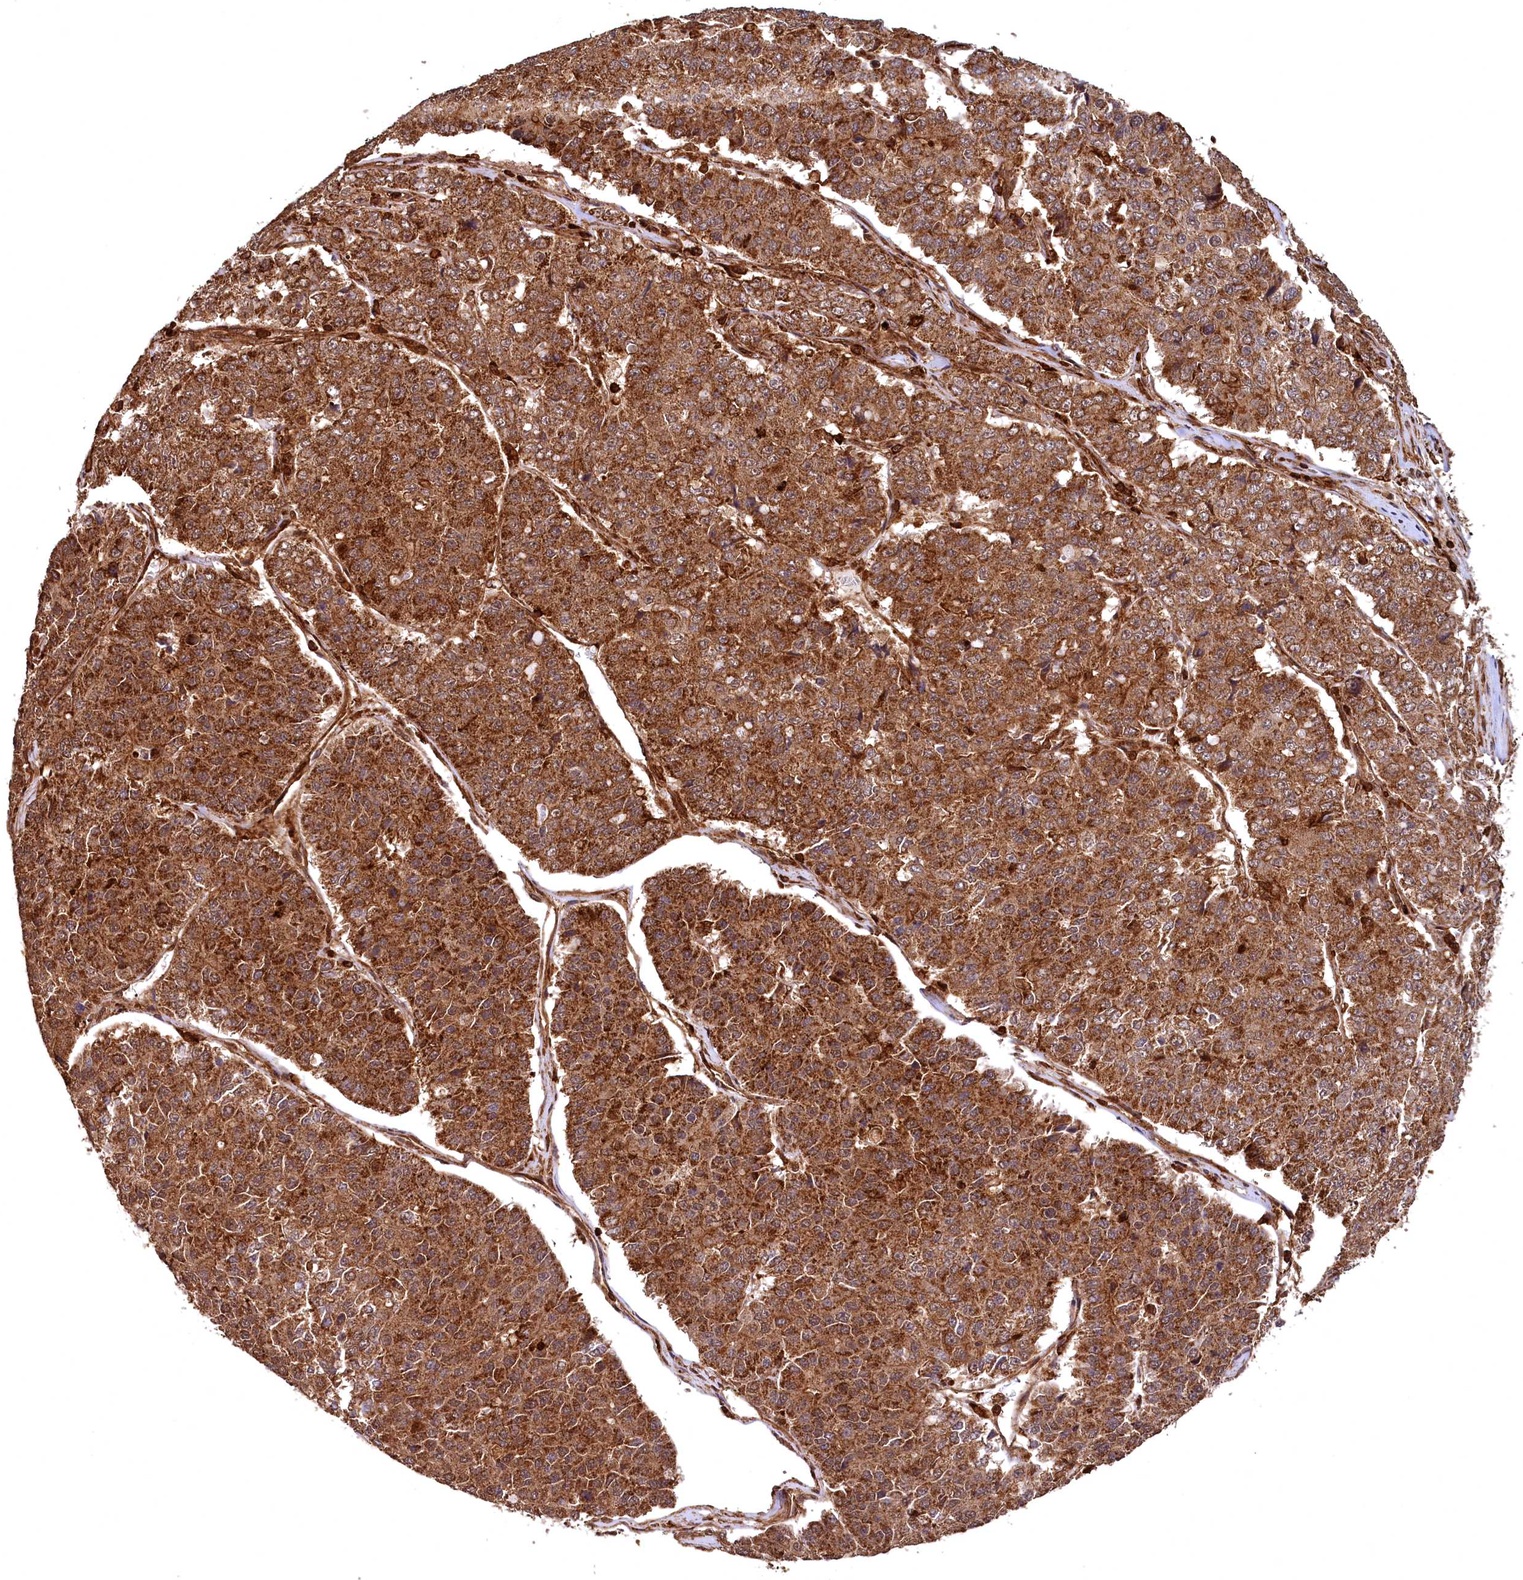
{"staining": {"intensity": "moderate", "quantity": ">75%", "location": "cytoplasmic/membranous"}, "tissue": "pancreatic cancer", "cell_type": "Tumor cells", "image_type": "cancer", "snomed": [{"axis": "morphology", "description": "Adenocarcinoma, NOS"}, {"axis": "topography", "description": "Pancreas"}], "caption": "The photomicrograph displays a brown stain indicating the presence of a protein in the cytoplasmic/membranous of tumor cells in pancreatic adenocarcinoma. (Stains: DAB (3,3'-diaminobenzidine) in brown, nuclei in blue, Microscopy: brightfield microscopy at high magnification).", "gene": "STUB1", "patient": {"sex": "male", "age": 50}}